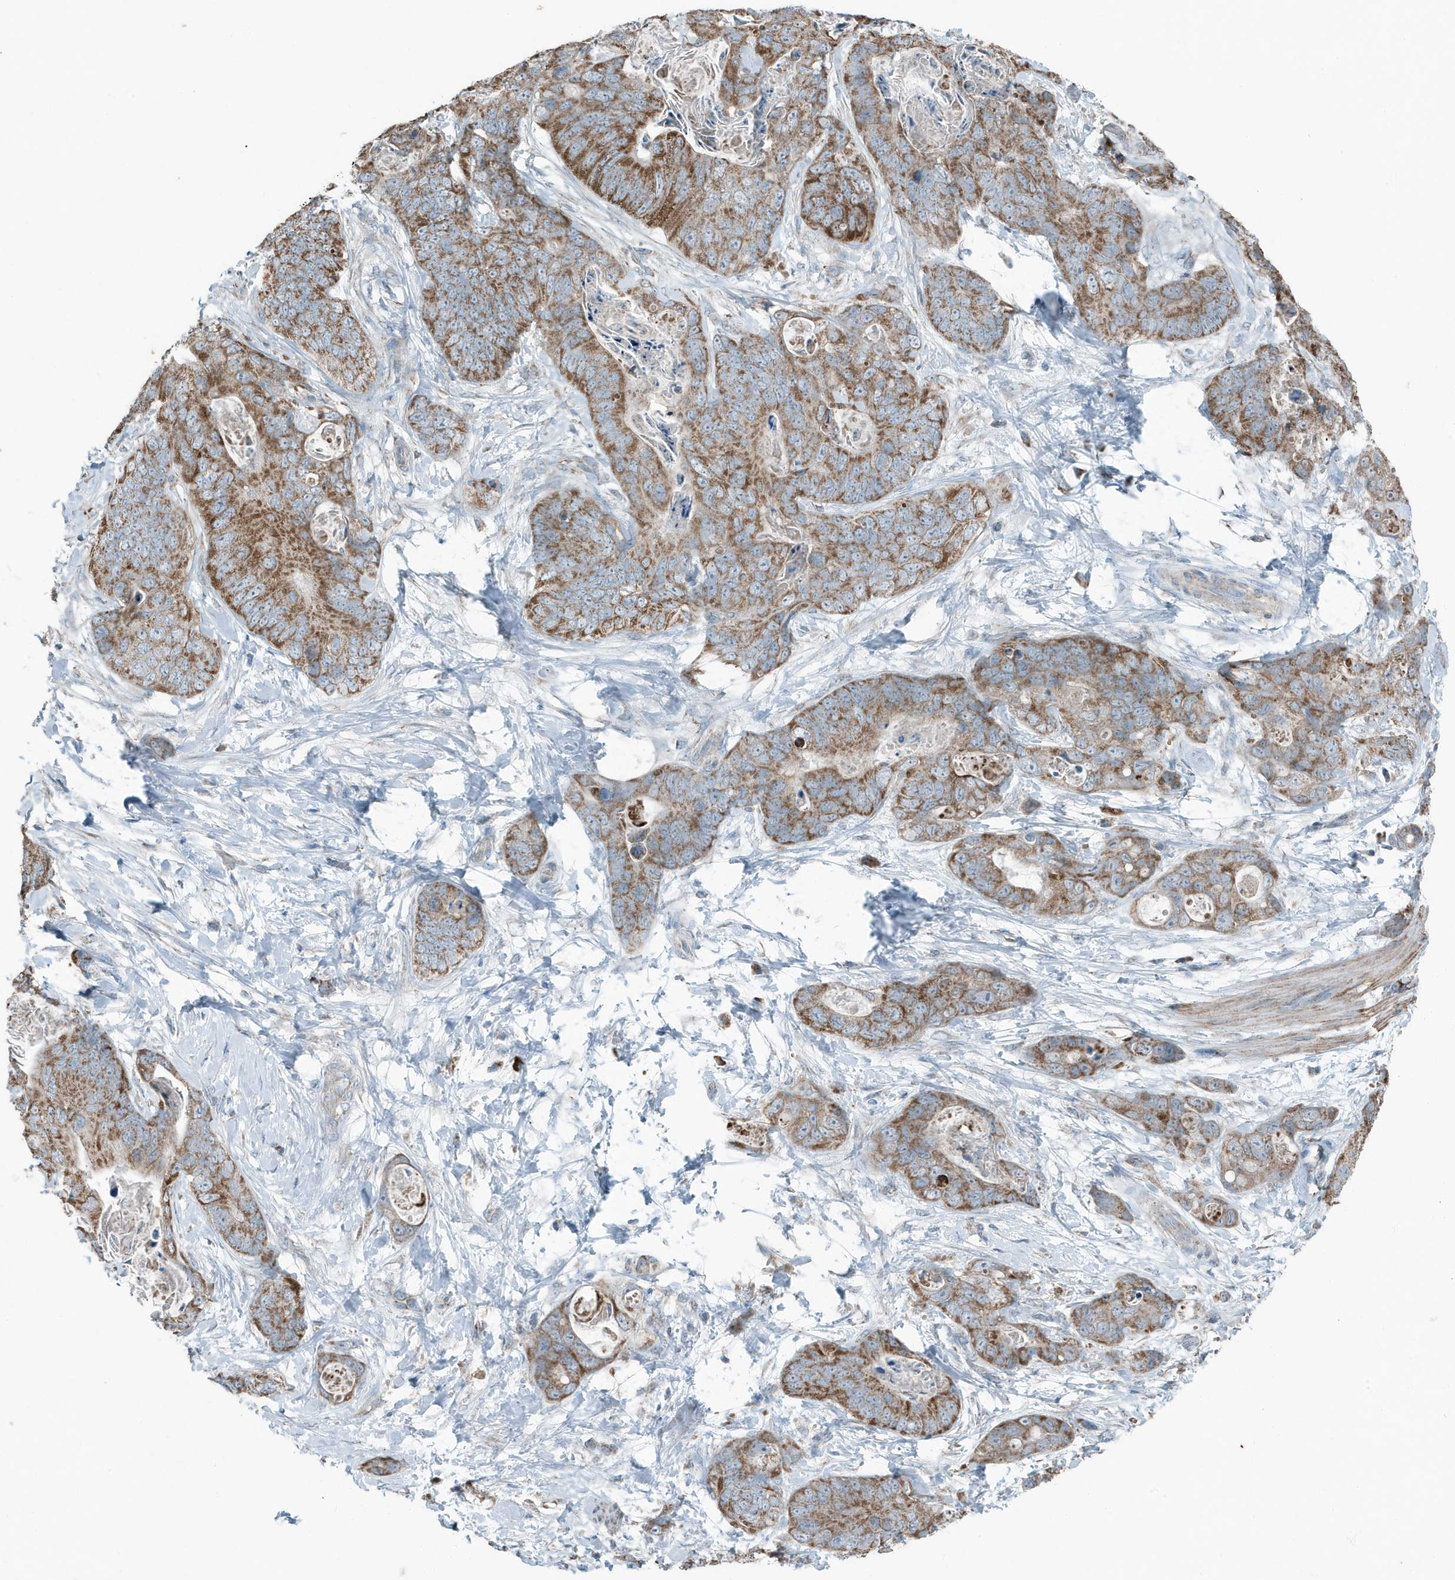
{"staining": {"intensity": "moderate", "quantity": ">75%", "location": "cytoplasmic/membranous"}, "tissue": "stomach cancer", "cell_type": "Tumor cells", "image_type": "cancer", "snomed": [{"axis": "morphology", "description": "Adenocarcinoma, NOS"}, {"axis": "topography", "description": "Stomach"}], "caption": "Stomach cancer stained for a protein (brown) reveals moderate cytoplasmic/membranous positive expression in about >75% of tumor cells.", "gene": "MT-CYB", "patient": {"sex": "female", "age": 89}}